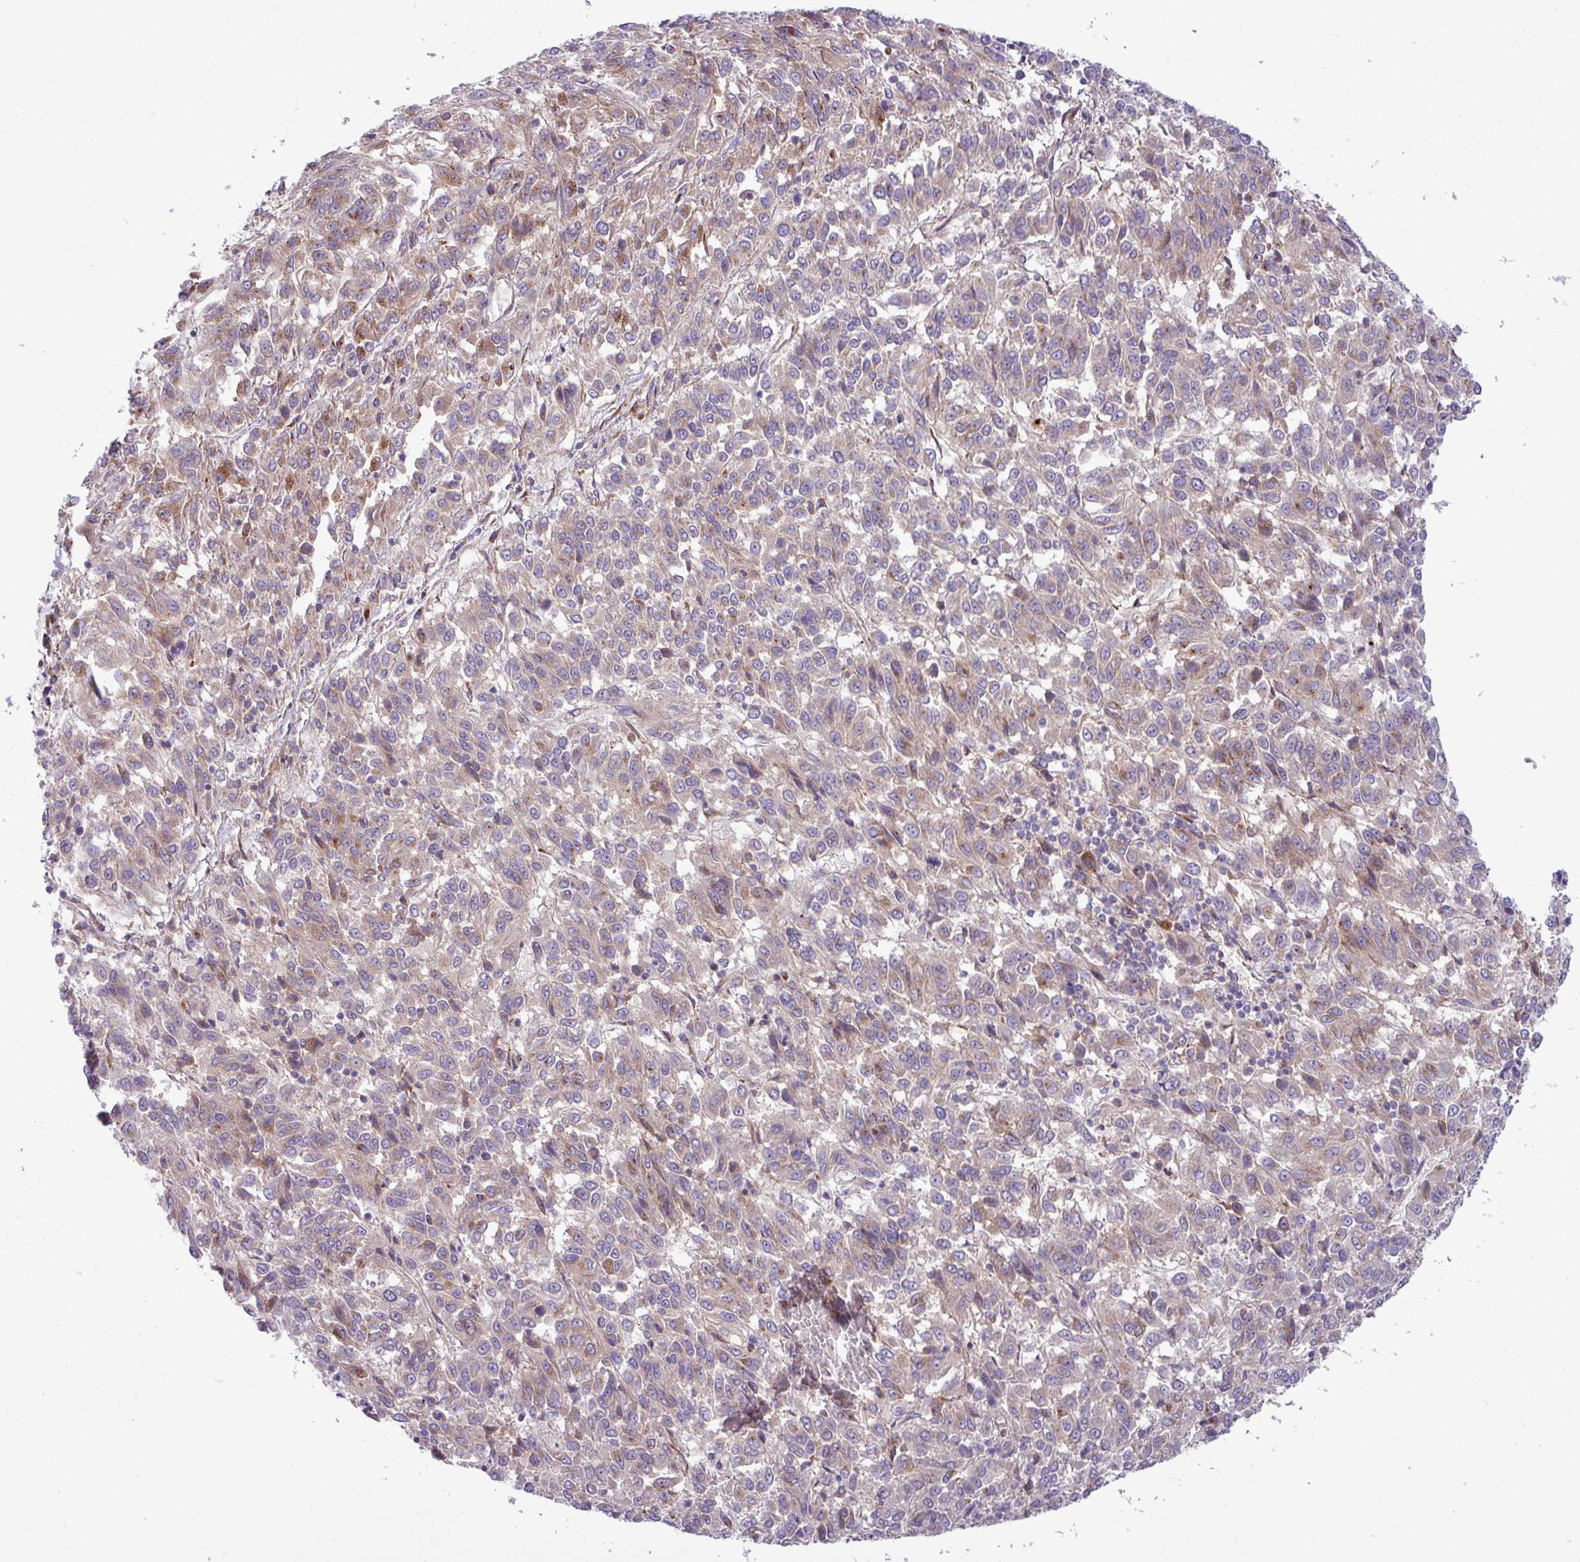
{"staining": {"intensity": "weak", "quantity": "<25%", "location": "cytoplasmic/membranous"}, "tissue": "melanoma", "cell_type": "Tumor cells", "image_type": "cancer", "snomed": [{"axis": "morphology", "description": "Malignant melanoma, Metastatic site"}, {"axis": "topography", "description": "Lung"}], "caption": "Immunohistochemical staining of melanoma exhibits no significant expression in tumor cells. Brightfield microscopy of IHC stained with DAB (brown) and hematoxylin (blue), captured at high magnification.", "gene": "RAB19", "patient": {"sex": "male", "age": 64}}